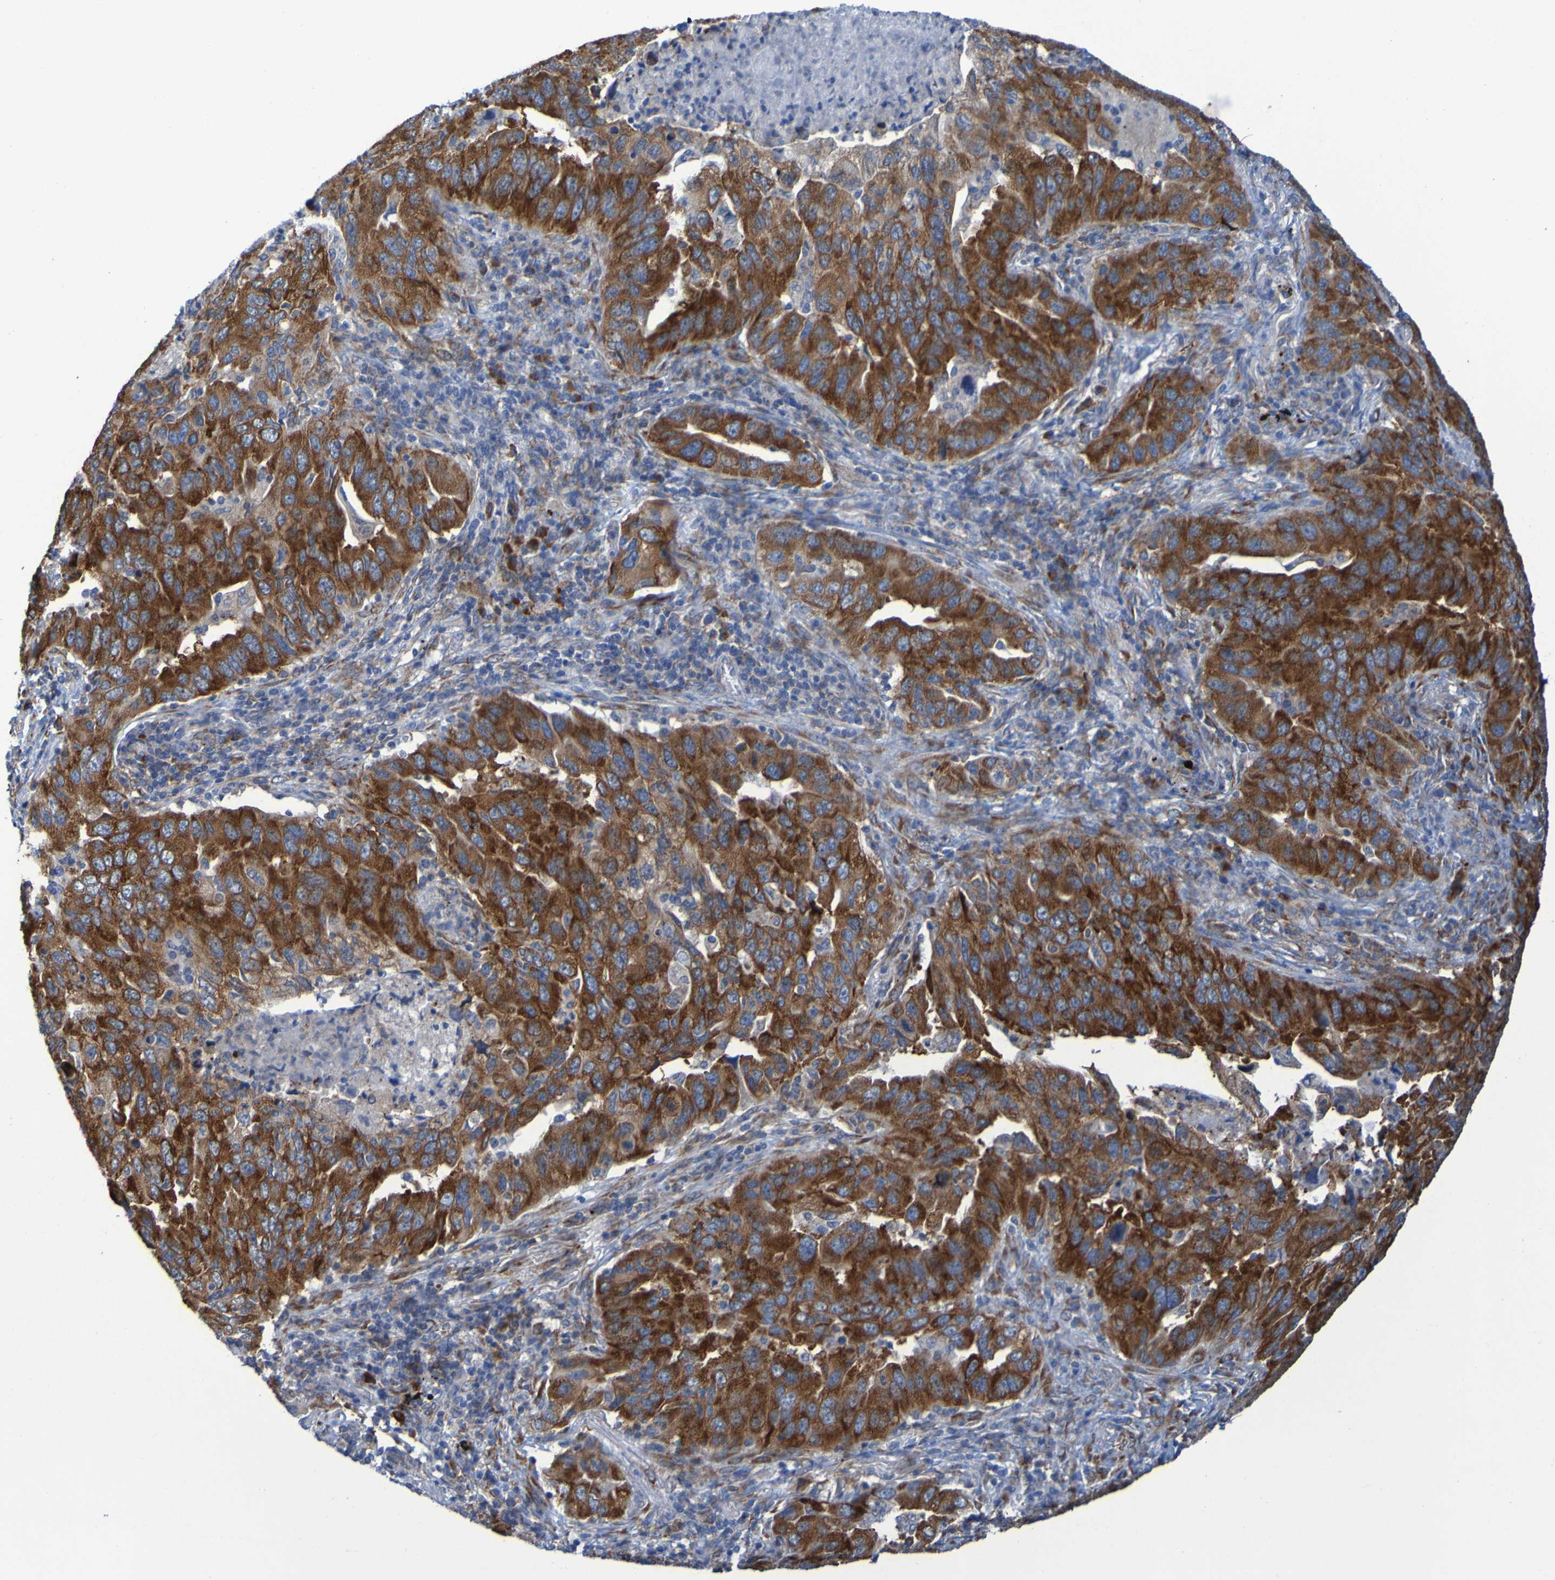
{"staining": {"intensity": "strong", "quantity": ">75%", "location": "cytoplasmic/membranous"}, "tissue": "lung cancer", "cell_type": "Tumor cells", "image_type": "cancer", "snomed": [{"axis": "morphology", "description": "Adenocarcinoma, NOS"}, {"axis": "topography", "description": "Lung"}], "caption": "There is high levels of strong cytoplasmic/membranous expression in tumor cells of adenocarcinoma (lung), as demonstrated by immunohistochemical staining (brown color).", "gene": "FKBP3", "patient": {"sex": "female", "age": 65}}